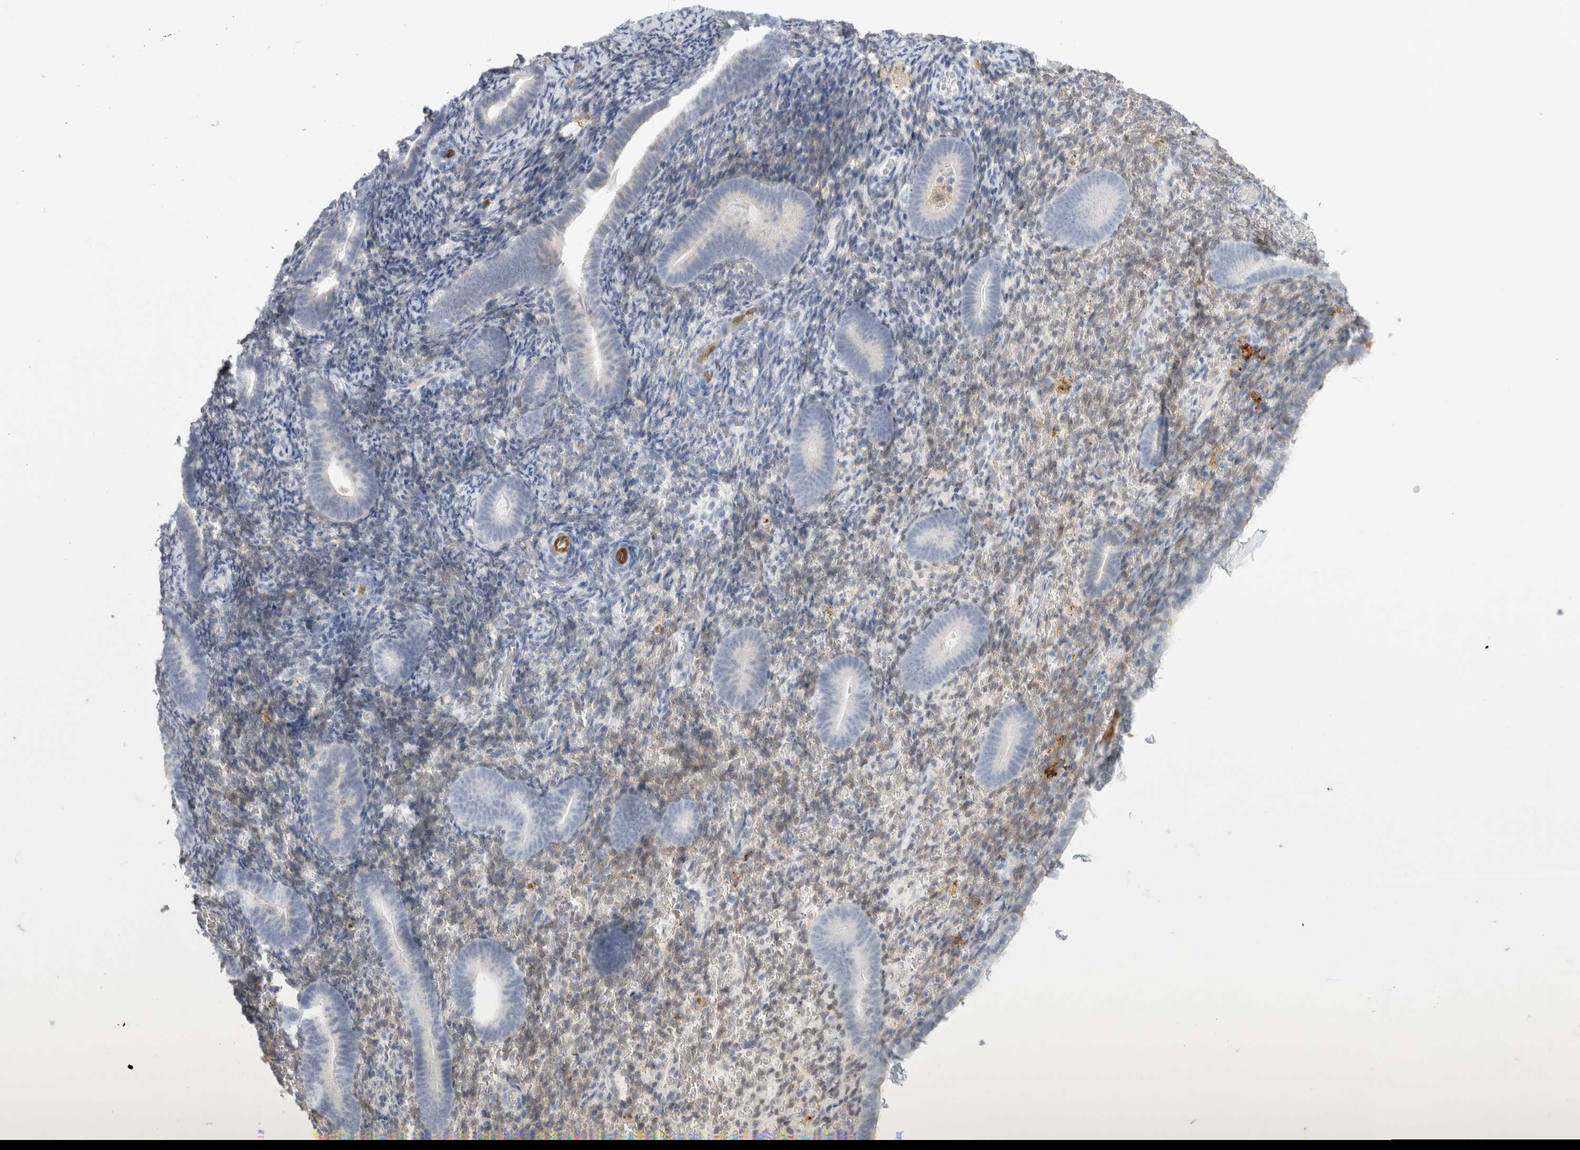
{"staining": {"intensity": "weak", "quantity": "<25%", "location": "nuclear"}, "tissue": "endometrium", "cell_type": "Cells in endometrial stroma", "image_type": "normal", "snomed": [{"axis": "morphology", "description": "Normal tissue, NOS"}, {"axis": "topography", "description": "Endometrium"}], "caption": "This is a photomicrograph of IHC staining of benign endometrium, which shows no expression in cells in endometrial stroma. (DAB (3,3'-diaminobenzidine) immunohistochemistry, high magnification).", "gene": "NAPEPLD", "patient": {"sex": "female", "age": 51}}